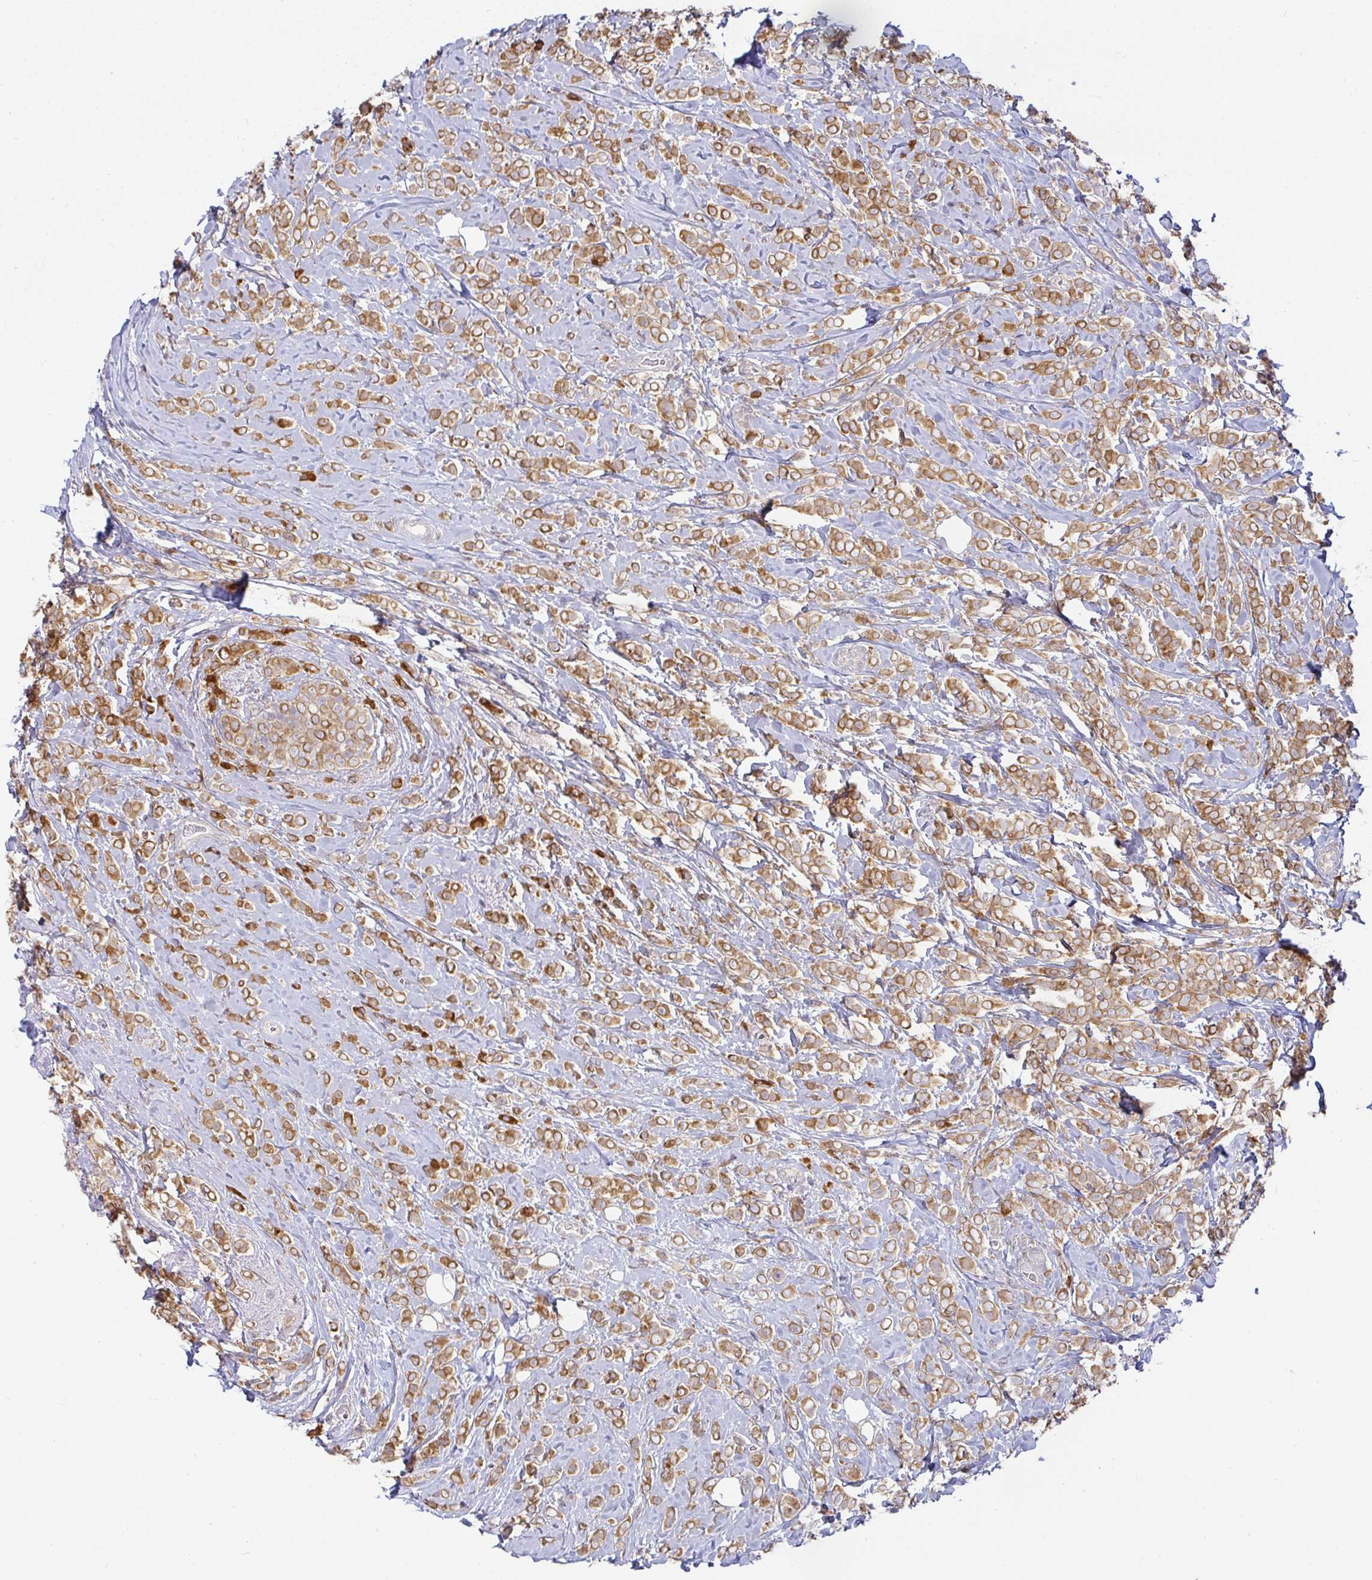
{"staining": {"intensity": "moderate", "quantity": ">75%", "location": "cytoplasmic/membranous"}, "tissue": "breast cancer", "cell_type": "Tumor cells", "image_type": "cancer", "snomed": [{"axis": "morphology", "description": "Lobular carcinoma"}, {"axis": "topography", "description": "Breast"}], "caption": "Breast cancer stained with DAB immunohistochemistry demonstrates medium levels of moderate cytoplasmic/membranous positivity in approximately >75% of tumor cells.", "gene": "DERL2", "patient": {"sex": "female", "age": 49}}